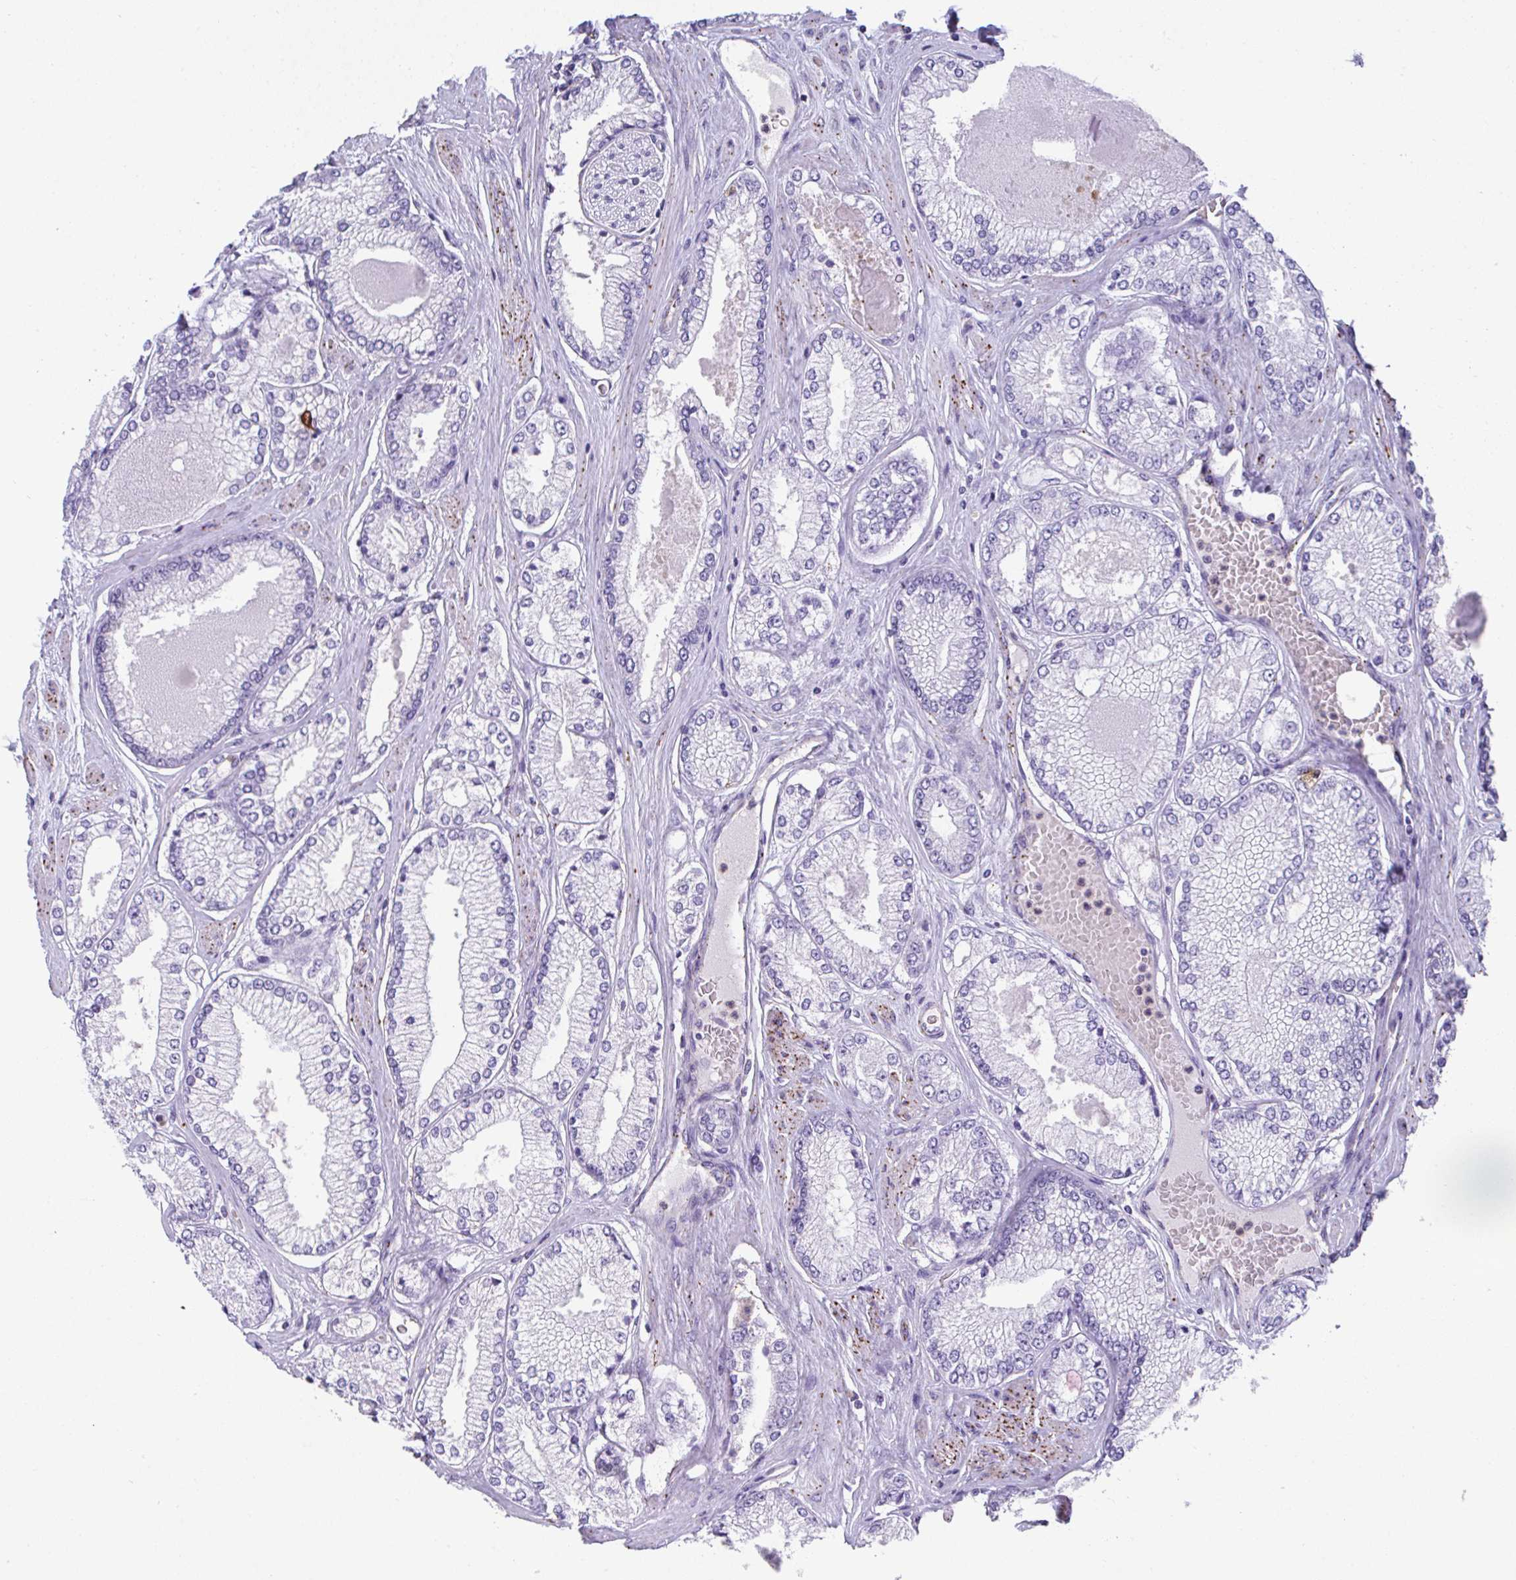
{"staining": {"intensity": "negative", "quantity": "none", "location": "none"}, "tissue": "prostate cancer", "cell_type": "Tumor cells", "image_type": "cancer", "snomed": [{"axis": "morphology", "description": "Adenocarcinoma, Low grade"}, {"axis": "topography", "description": "Prostate"}], "caption": "This is an immunohistochemistry histopathology image of adenocarcinoma (low-grade) (prostate). There is no expression in tumor cells.", "gene": "TNFAIP8", "patient": {"sex": "male", "age": 67}}